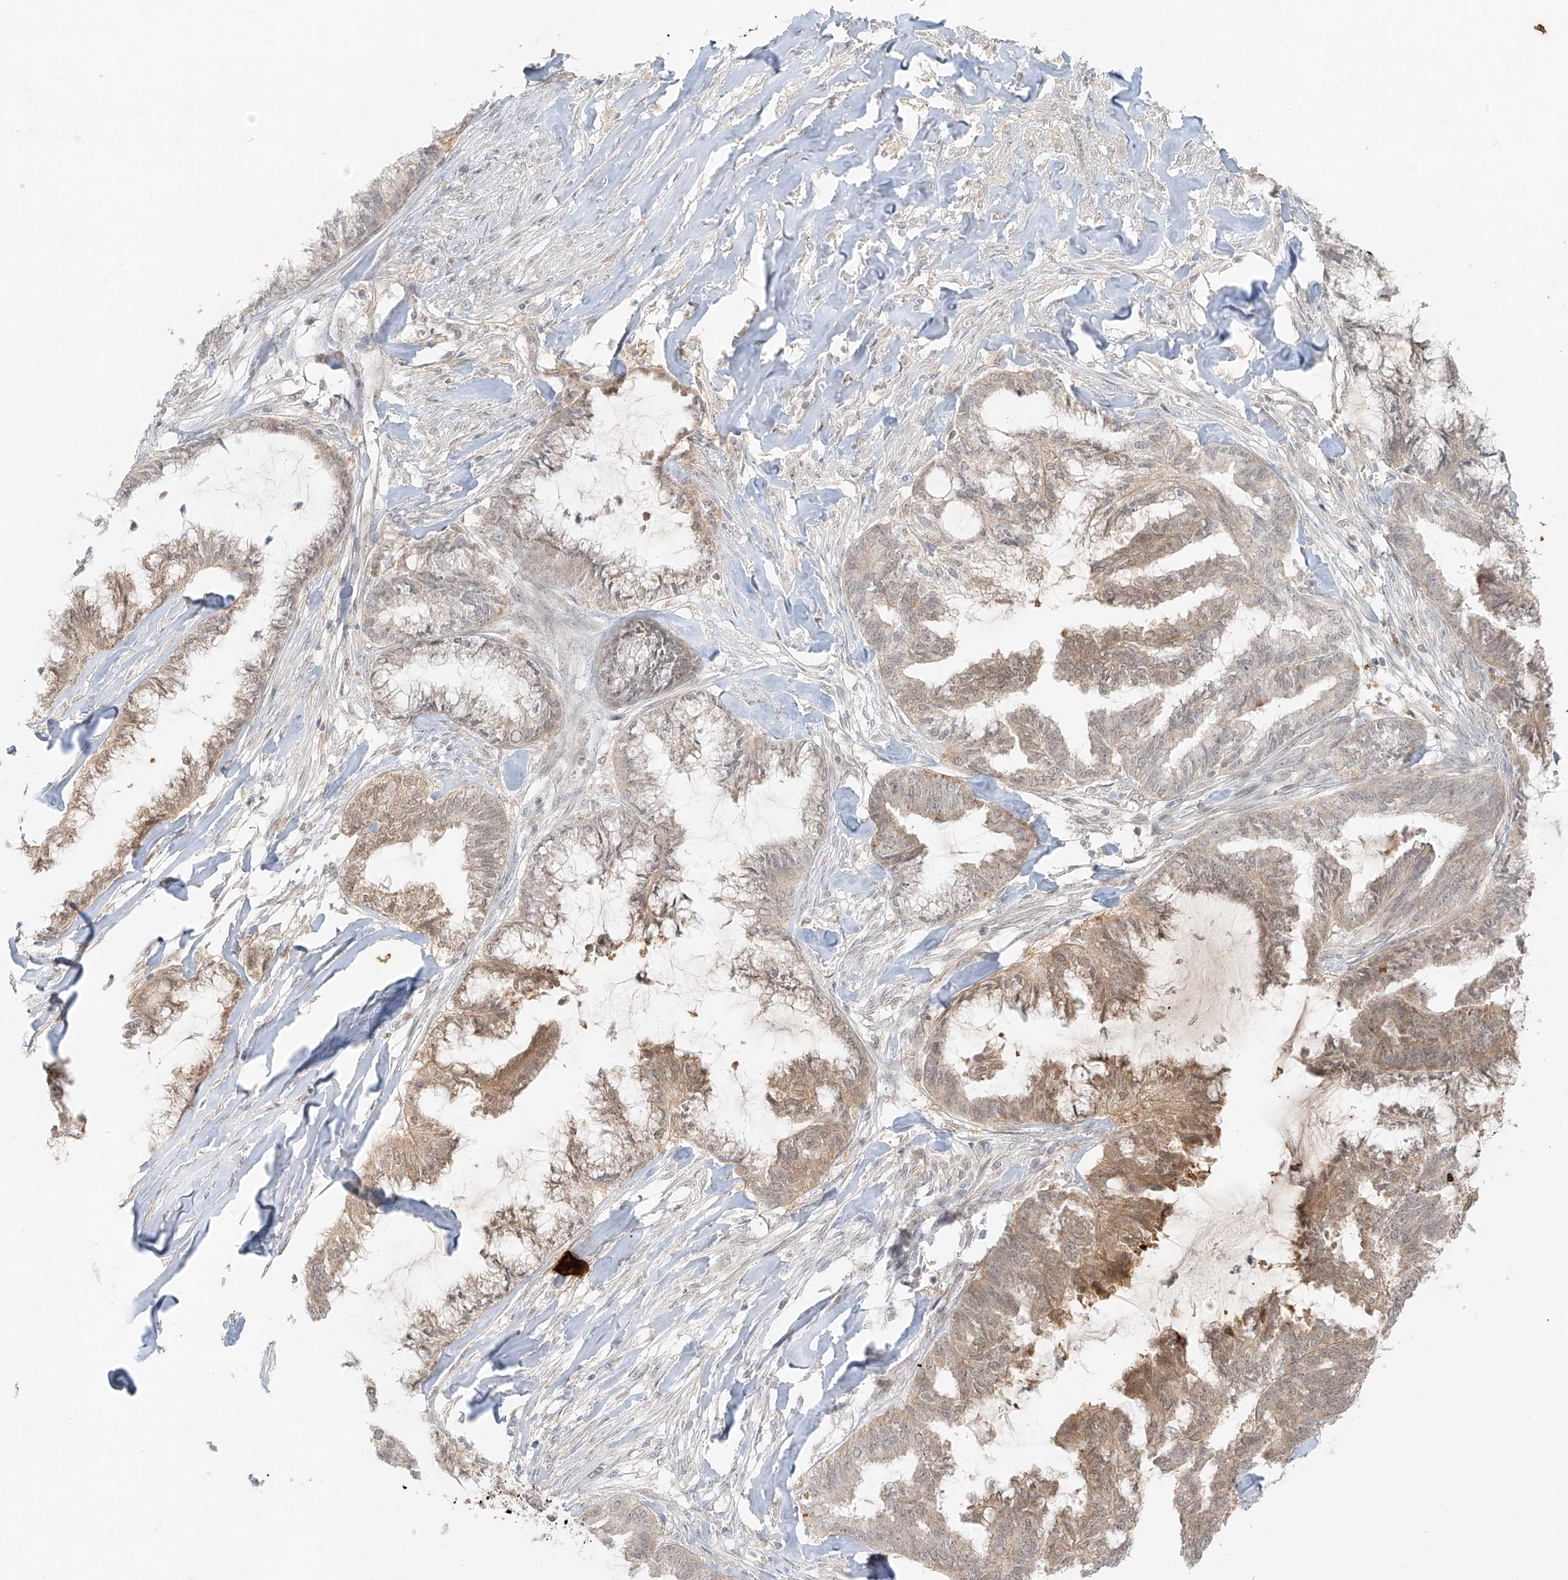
{"staining": {"intensity": "moderate", "quantity": "25%-75%", "location": "cytoplasmic/membranous"}, "tissue": "endometrial cancer", "cell_type": "Tumor cells", "image_type": "cancer", "snomed": [{"axis": "morphology", "description": "Adenocarcinoma, NOS"}, {"axis": "topography", "description": "Endometrium"}], "caption": "Immunohistochemical staining of human adenocarcinoma (endometrial) exhibits medium levels of moderate cytoplasmic/membranous positivity in about 25%-75% of tumor cells.", "gene": "MIPEP", "patient": {"sex": "female", "age": 86}}